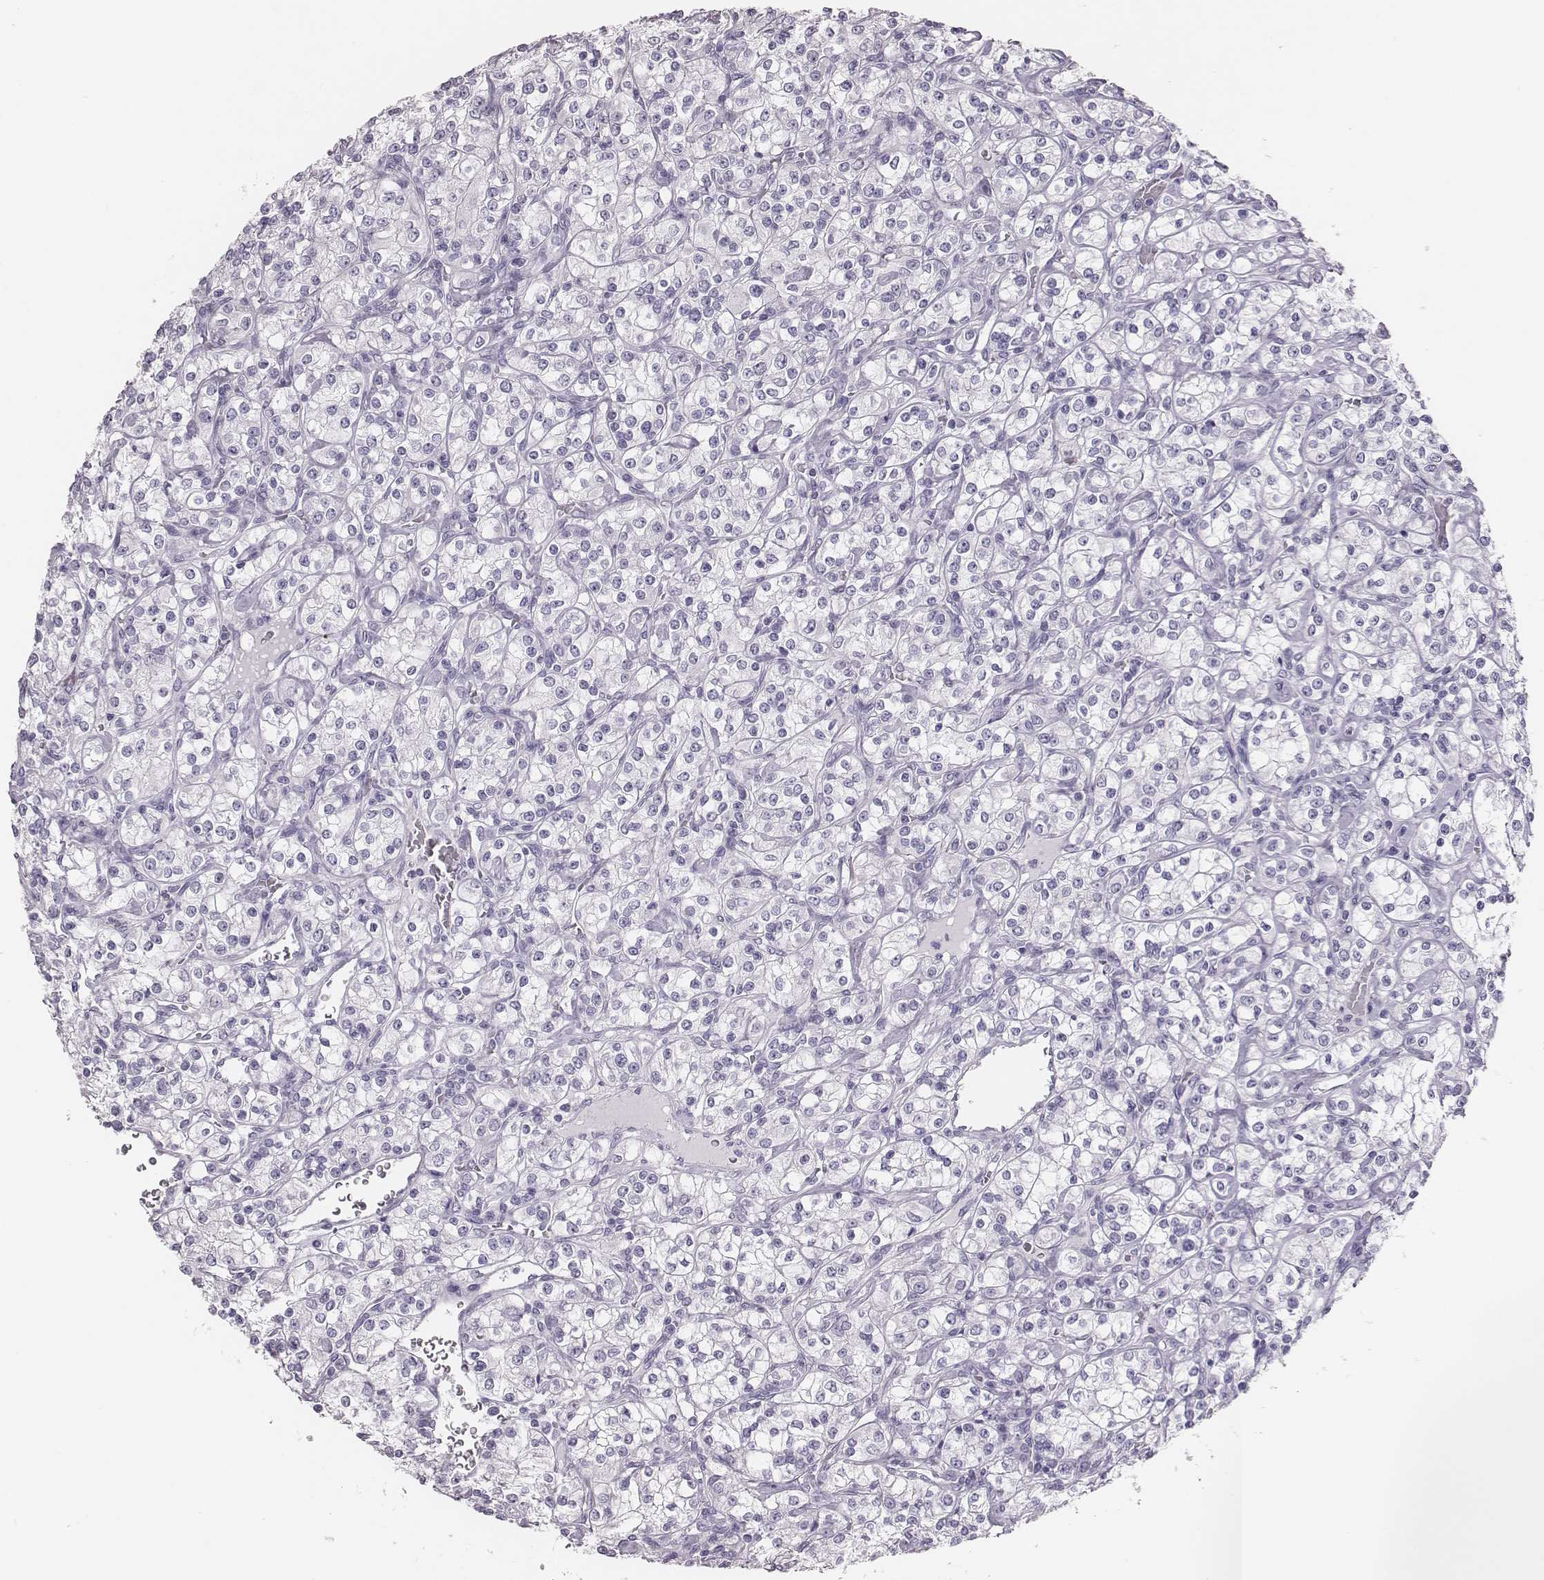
{"staining": {"intensity": "negative", "quantity": "none", "location": "none"}, "tissue": "renal cancer", "cell_type": "Tumor cells", "image_type": "cancer", "snomed": [{"axis": "morphology", "description": "Adenocarcinoma, NOS"}, {"axis": "topography", "description": "Kidney"}], "caption": "Tumor cells are negative for protein expression in human renal adenocarcinoma. (DAB (3,3'-diaminobenzidine) immunohistochemistry (IHC) visualized using brightfield microscopy, high magnification).", "gene": "H1-6", "patient": {"sex": "male", "age": 77}}